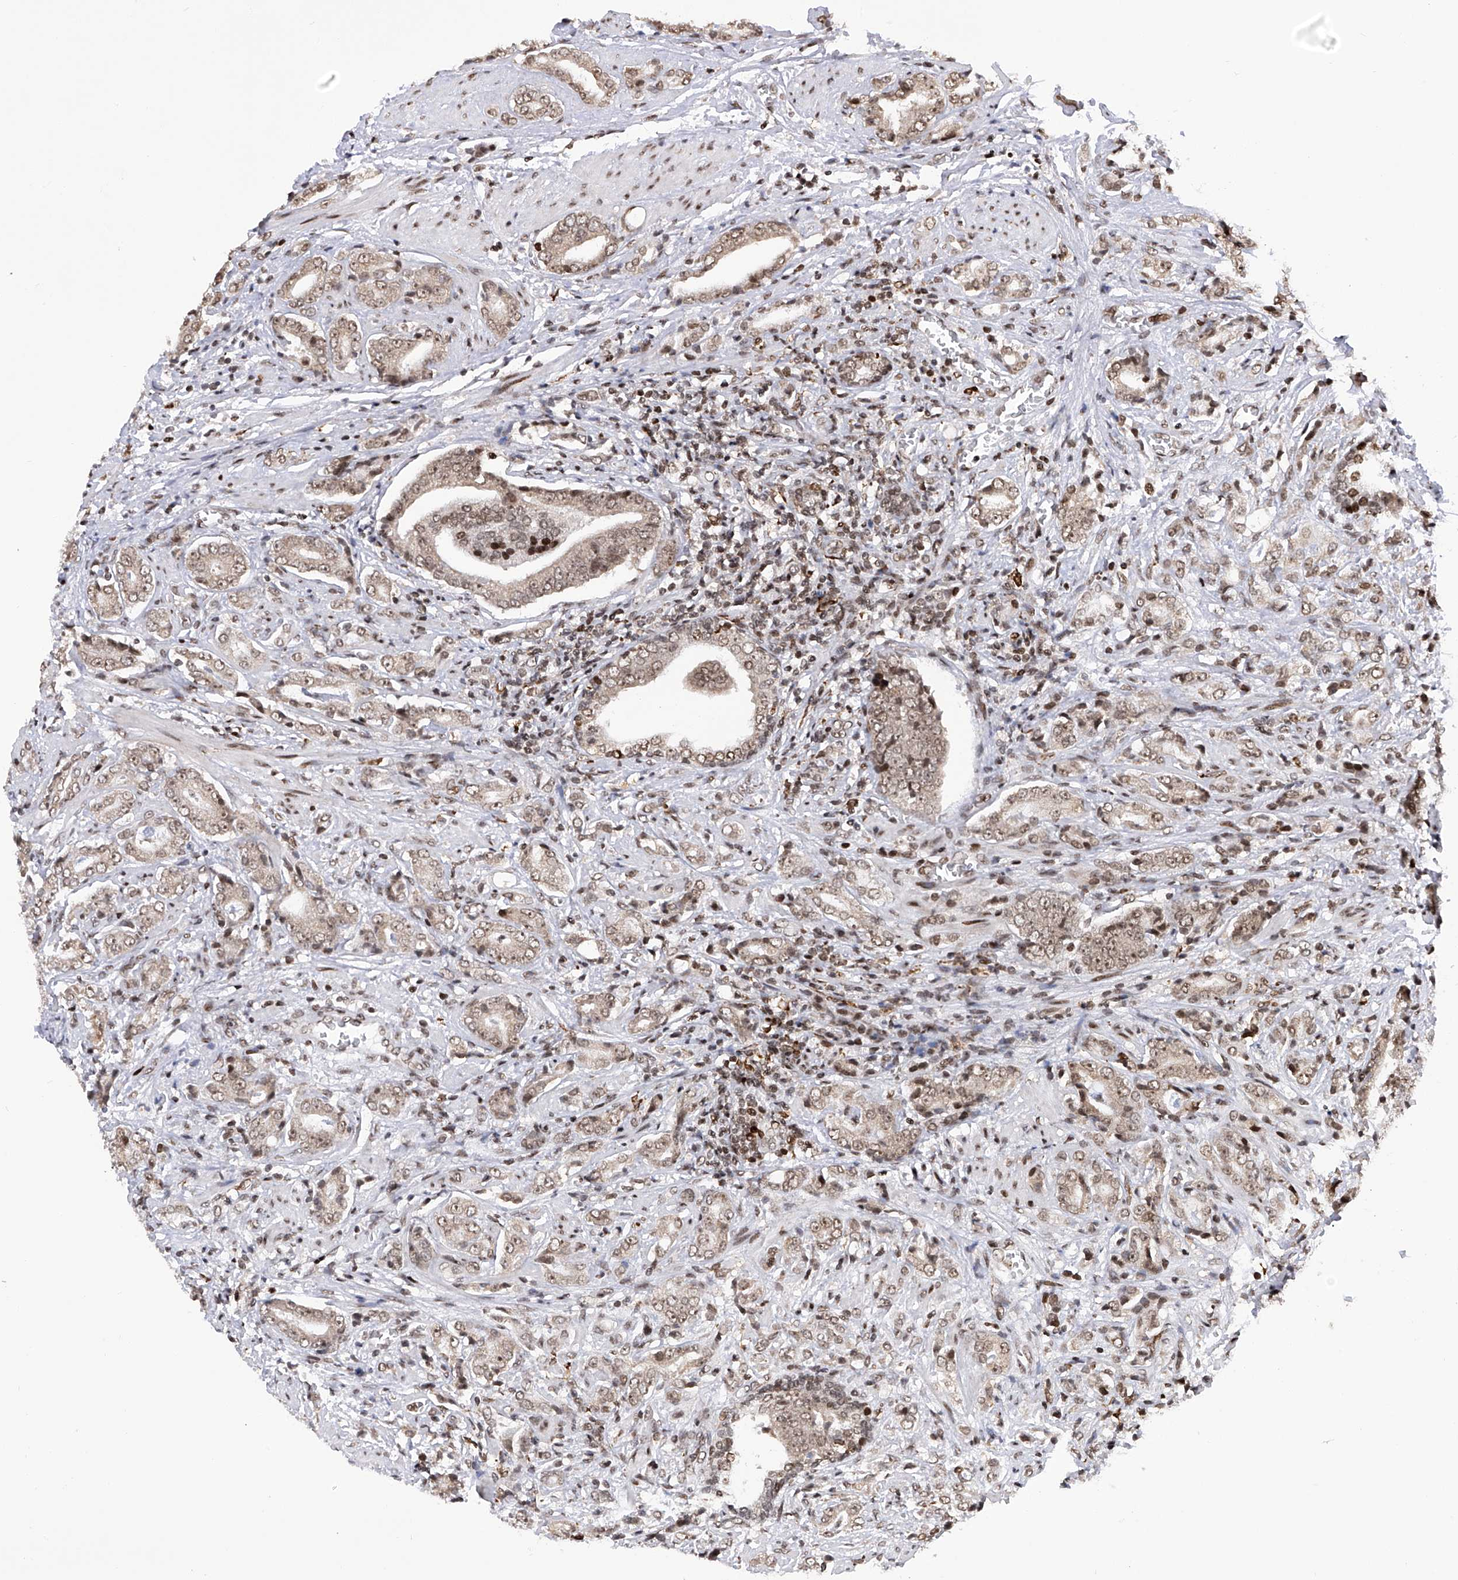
{"staining": {"intensity": "moderate", "quantity": ">75%", "location": "nuclear"}, "tissue": "prostate cancer", "cell_type": "Tumor cells", "image_type": "cancer", "snomed": [{"axis": "morphology", "description": "Adenocarcinoma, High grade"}, {"axis": "topography", "description": "Prostate"}], "caption": "Immunohistochemistry (IHC) staining of prostate cancer (high-grade adenocarcinoma), which reveals medium levels of moderate nuclear staining in approximately >75% of tumor cells indicating moderate nuclear protein positivity. The staining was performed using DAB (3,3'-diaminobenzidine) (brown) for protein detection and nuclei were counterstained in hematoxylin (blue).", "gene": "PAK1IP1", "patient": {"sex": "male", "age": 57}}